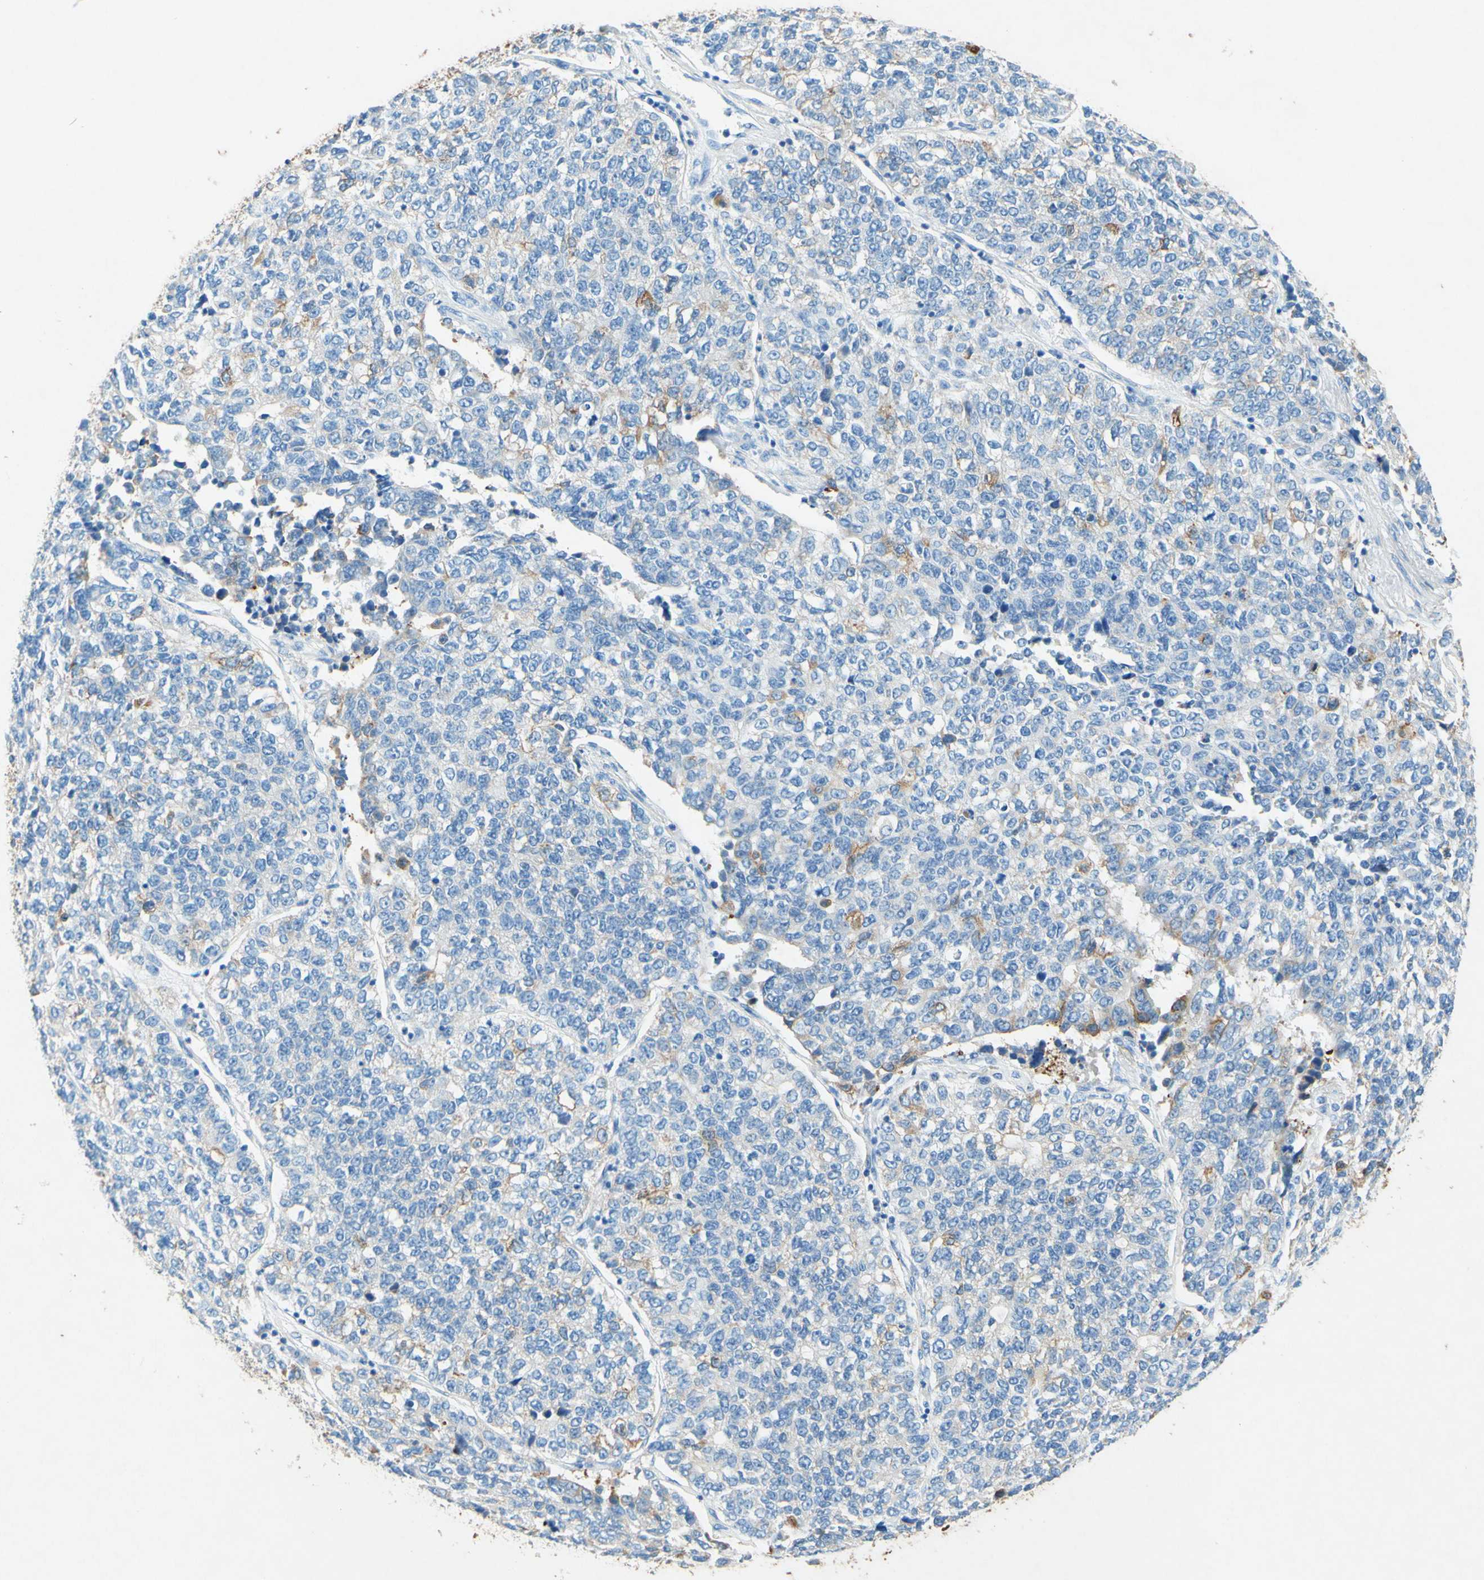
{"staining": {"intensity": "weak", "quantity": "<25%", "location": "cytoplasmic/membranous"}, "tissue": "lung cancer", "cell_type": "Tumor cells", "image_type": "cancer", "snomed": [{"axis": "morphology", "description": "Adenocarcinoma, NOS"}, {"axis": "topography", "description": "Lung"}], "caption": "The micrograph exhibits no staining of tumor cells in lung cancer (adenocarcinoma). (Brightfield microscopy of DAB (3,3'-diaminobenzidine) immunohistochemistry (IHC) at high magnification).", "gene": "SLC46A1", "patient": {"sex": "male", "age": 49}}